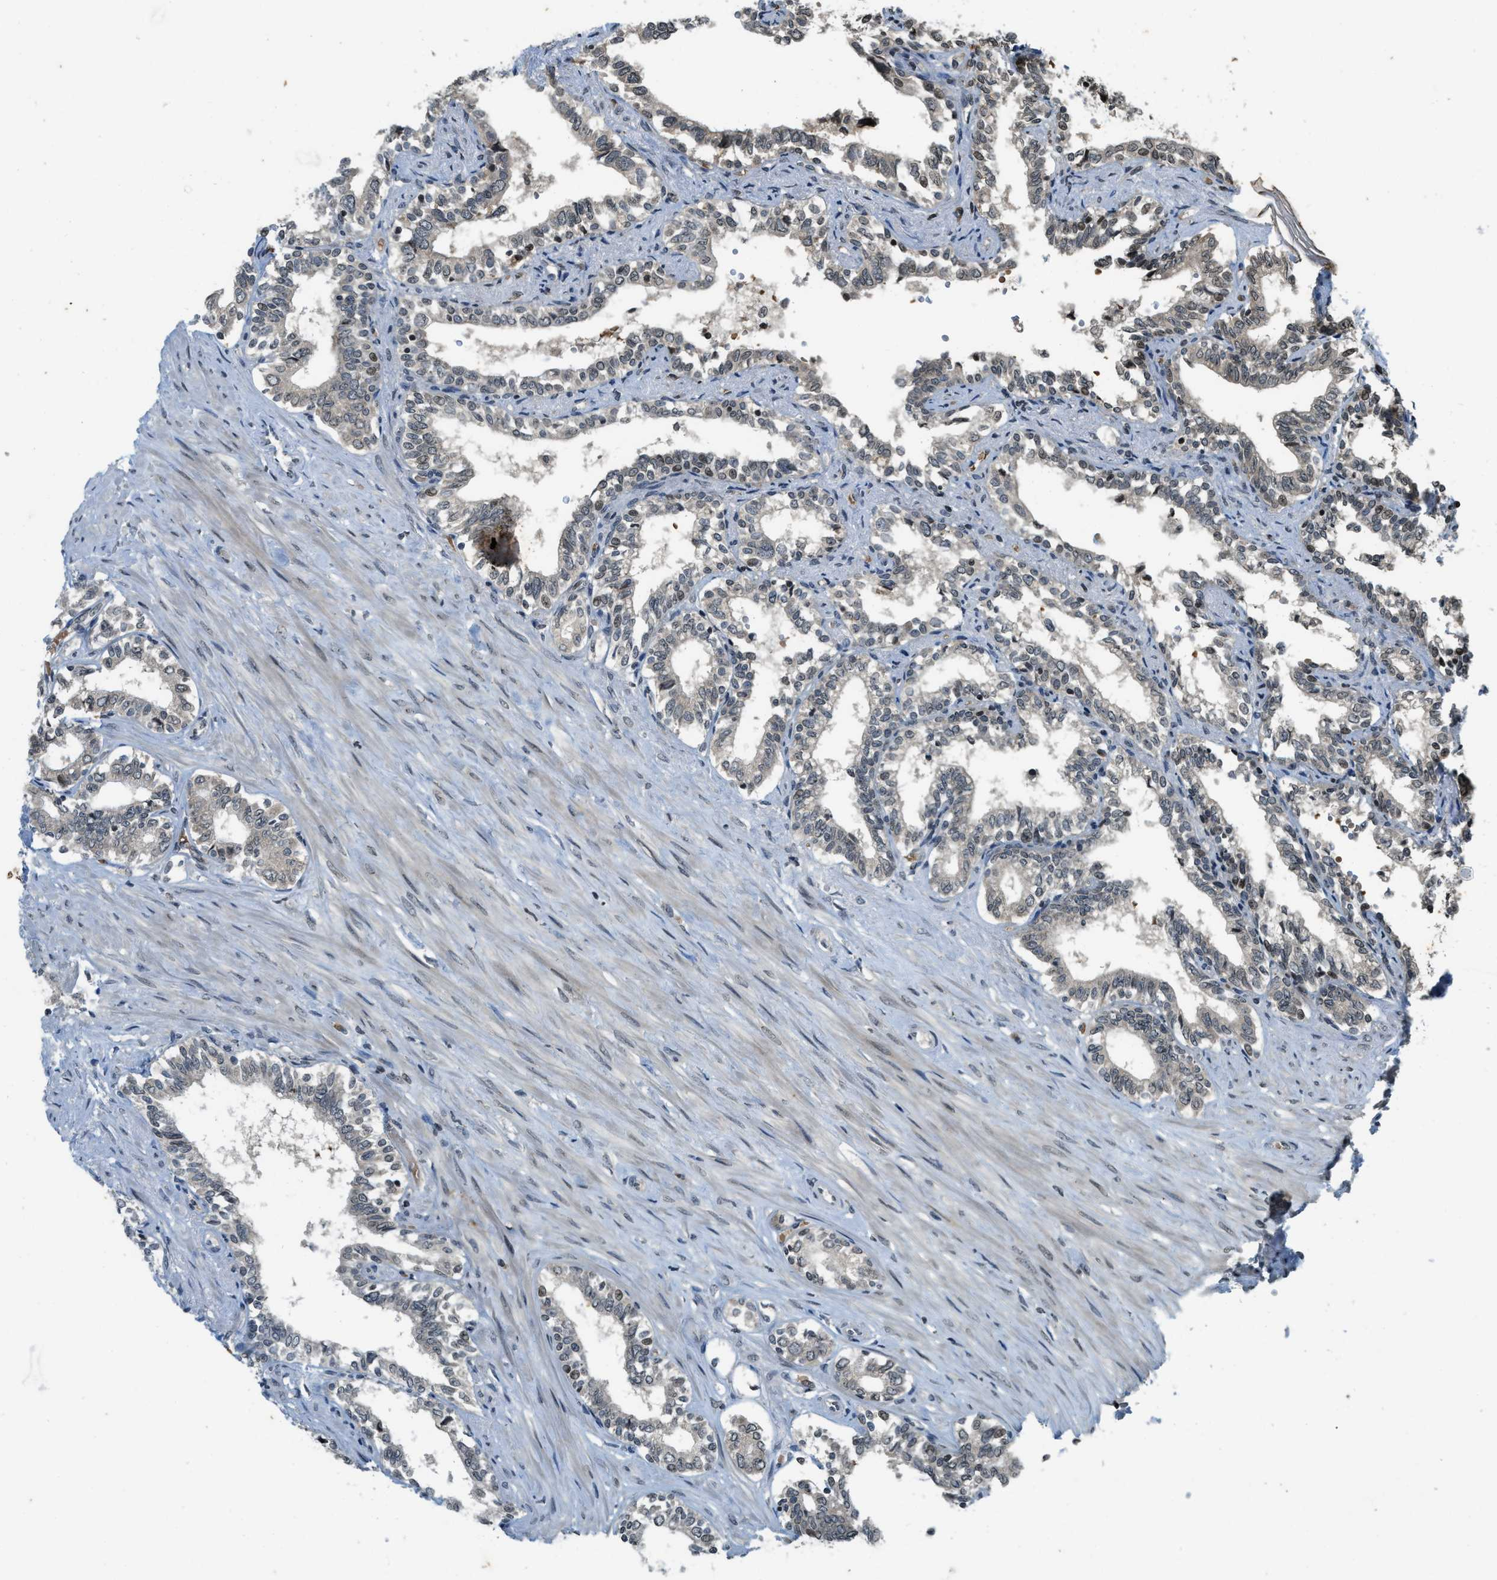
{"staining": {"intensity": "weak", "quantity": "25%-75%", "location": "cytoplasmic/membranous"}, "tissue": "seminal vesicle", "cell_type": "Glandular cells", "image_type": "normal", "snomed": [{"axis": "morphology", "description": "Normal tissue, NOS"}, {"axis": "morphology", "description": "Adenocarcinoma, High grade"}, {"axis": "topography", "description": "Prostate"}, {"axis": "topography", "description": "Seminal veicle"}], "caption": "Weak cytoplasmic/membranous protein staining is identified in about 25%-75% of glandular cells in seminal vesicle.", "gene": "SIAH1", "patient": {"sex": "male", "age": 55}}